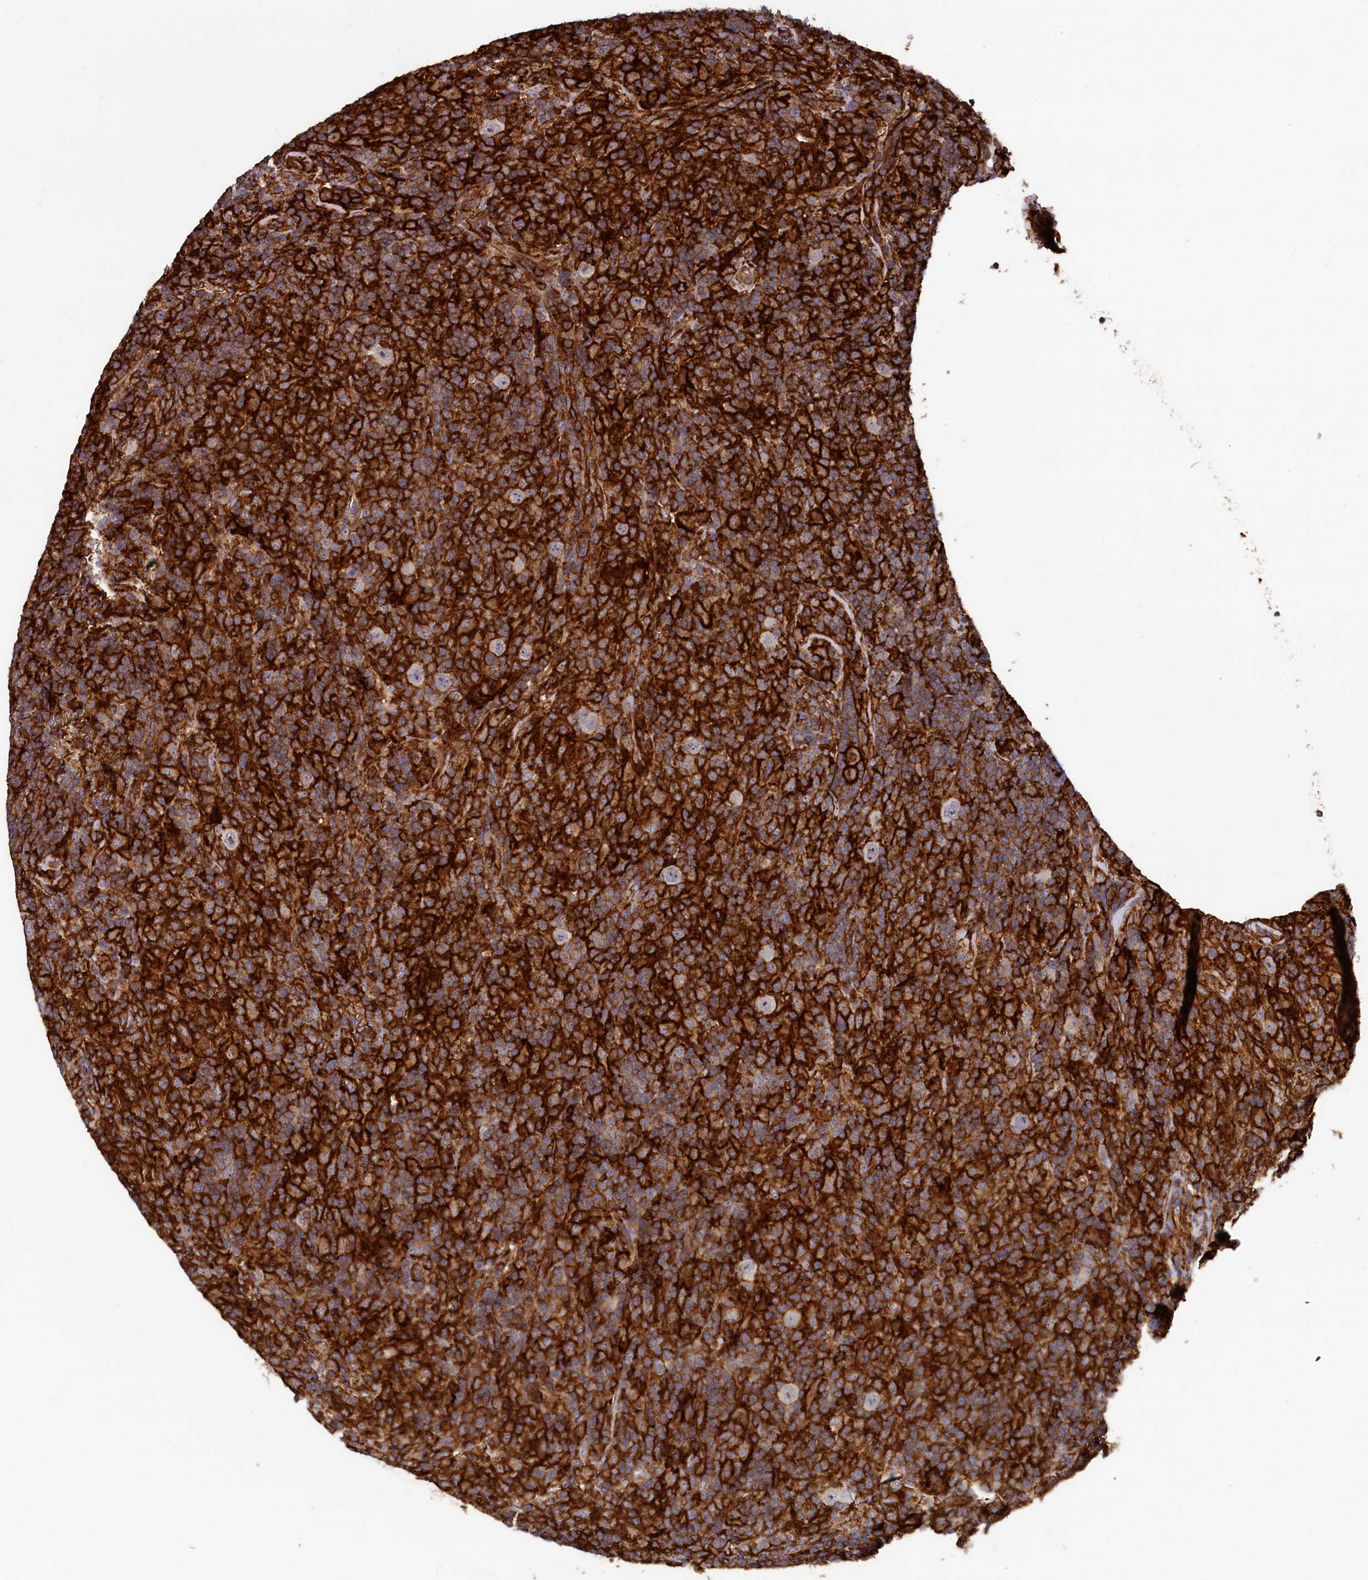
{"staining": {"intensity": "negative", "quantity": "none", "location": "none"}, "tissue": "lymphoma", "cell_type": "Tumor cells", "image_type": "cancer", "snomed": [{"axis": "morphology", "description": "Hodgkin's disease, NOS"}, {"axis": "topography", "description": "Lymph node"}], "caption": "Immunohistochemistry (IHC) histopathology image of neoplastic tissue: human Hodgkin's disease stained with DAB shows no significant protein expression in tumor cells.", "gene": "PLEKHO2", "patient": {"sex": "male", "age": 70}}